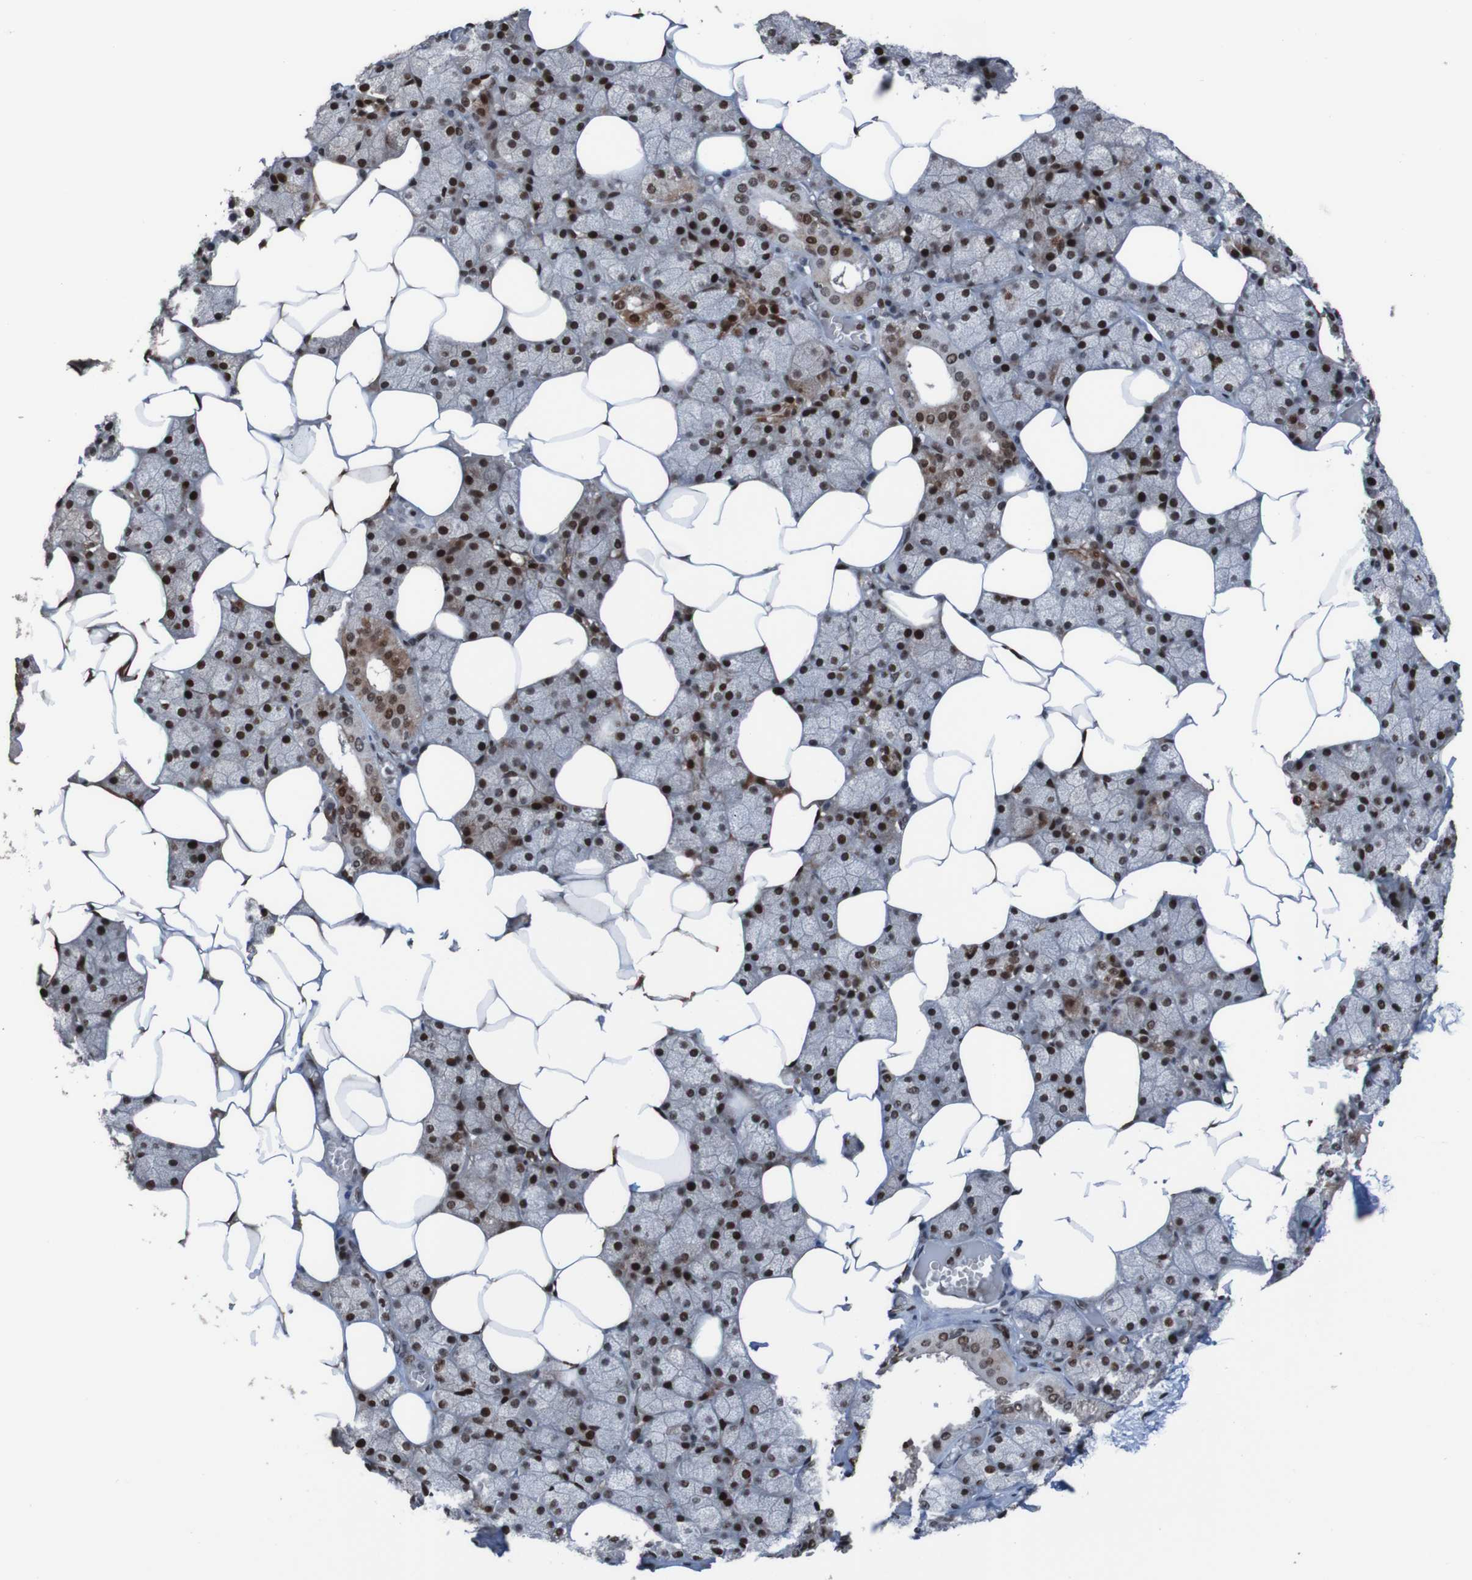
{"staining": {"intensity": "strong", "quantity": ">75%", "location": "cytoplasmic/membranous,nuclear"}, "tissue": "salivary gland", "cell_type": "Glandular cells", "image_type": "normal", "snomed": [{"axis": "morphology", "description": "Normal tissue, NOS"}, {"axis": "topography", "description": "Salivary gland"}], "caption": "Strong cytoplasmic/membranous,nuclear protein expression is appreciated in approximately >75% of glandular cells in salivary gland. (brown staining indicates protein expression, while blue staining denotes nuclei).", "gene": "PHF2", "patient": {"sex": "male", "age": 62}}